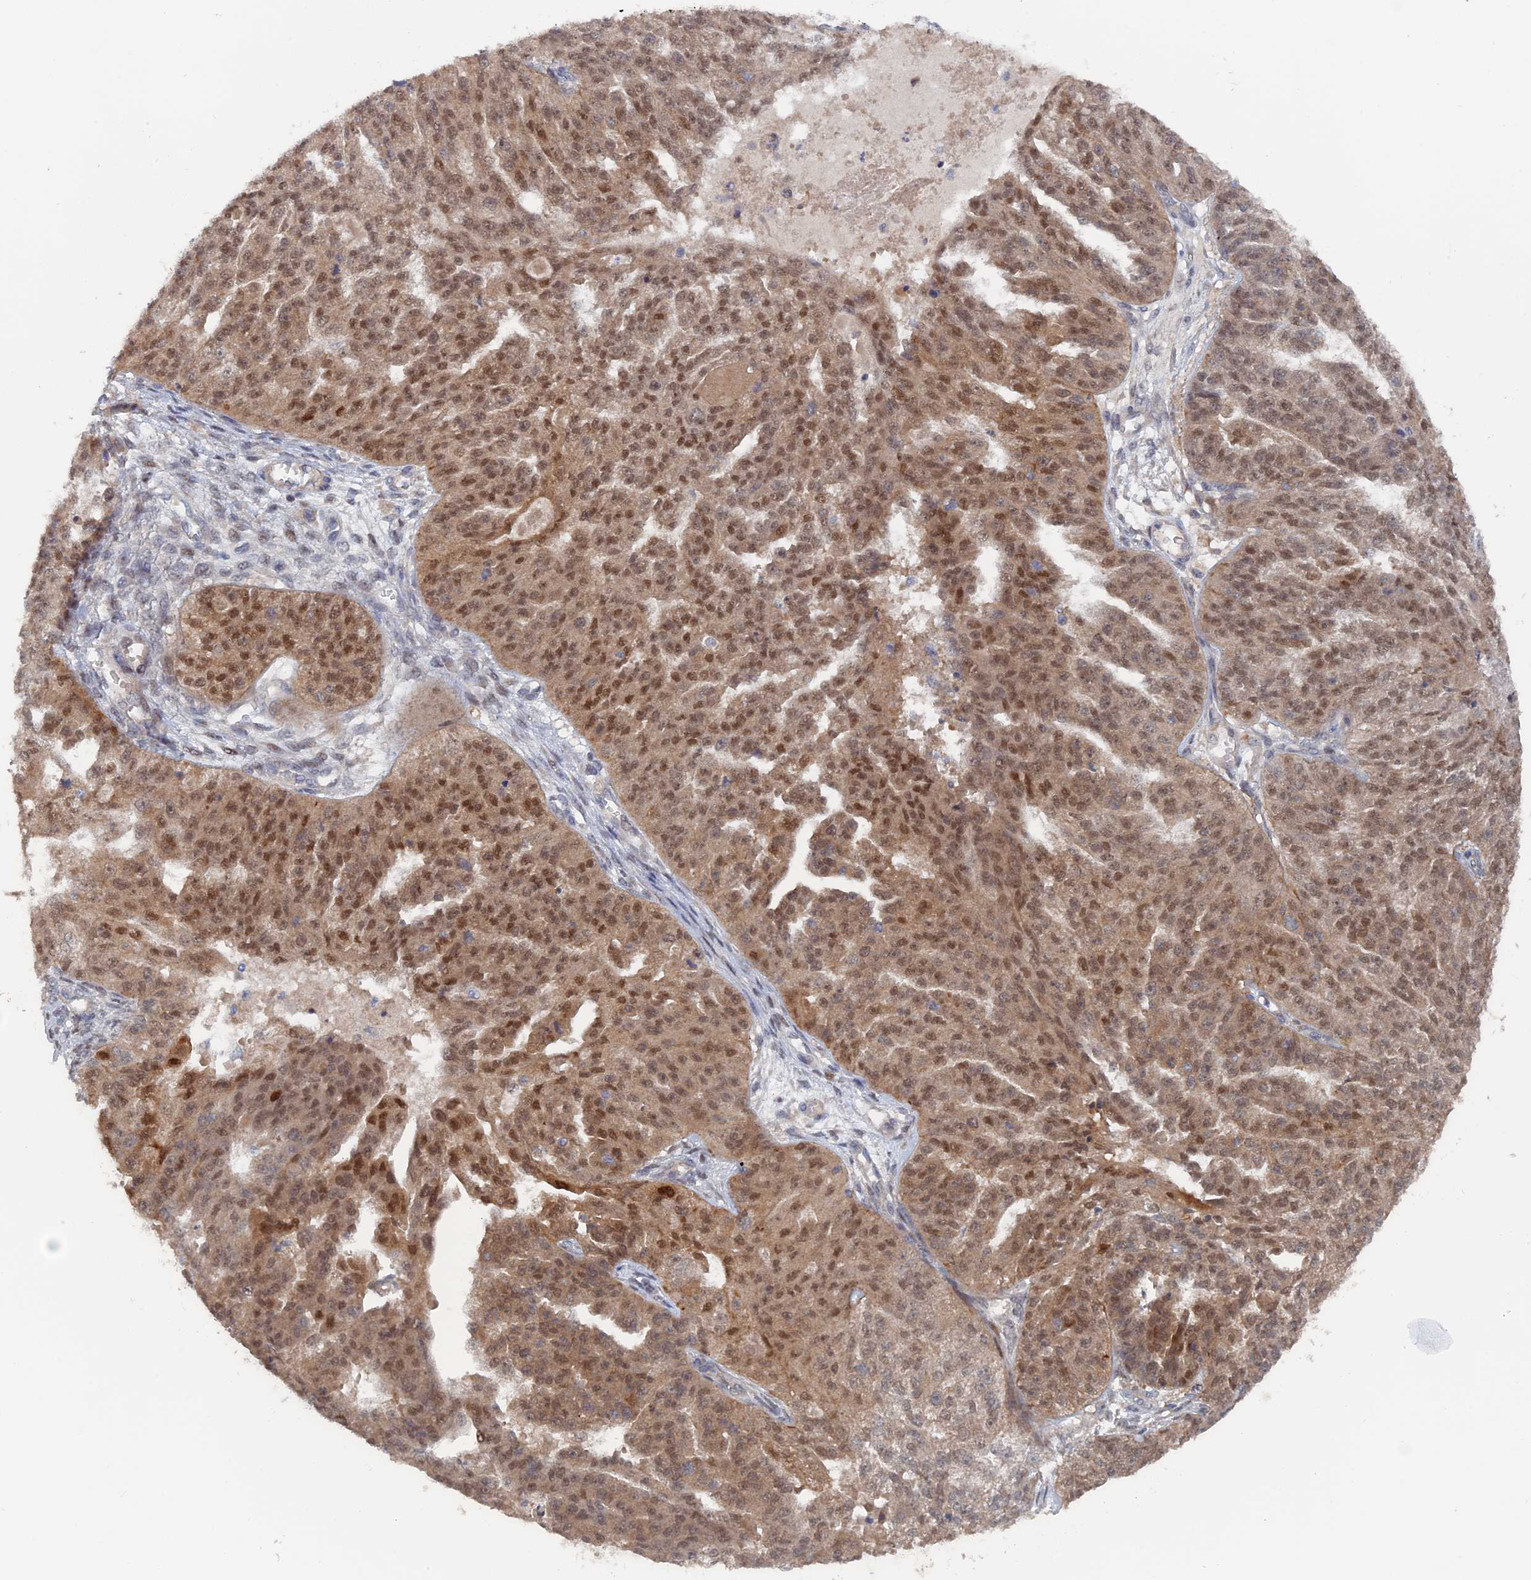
{"staining": {"intensity": "moderate", "quantity": ">75%", "location": "cytoplasmic/membranous,nuclear"}, "tissue": "ovarian cancer", "cell_type": "Tumor cells", "image_type": "cancer", "snomed": [{"axis": "morphology", "description": "Cystadenocarcinoma, serous, NOS"}, {"axis": "topography", "description": "Ovary"}], "caption": "Immunohistochemical staining of human ovarian serous cystadenocarcinoma reveals moderate cytoplasmic/membranous and nuclear protein expression in approximately >75% of tumor cells.", "gene": "ELOVL6", "patient": {"sex": "female", "age": 58}}